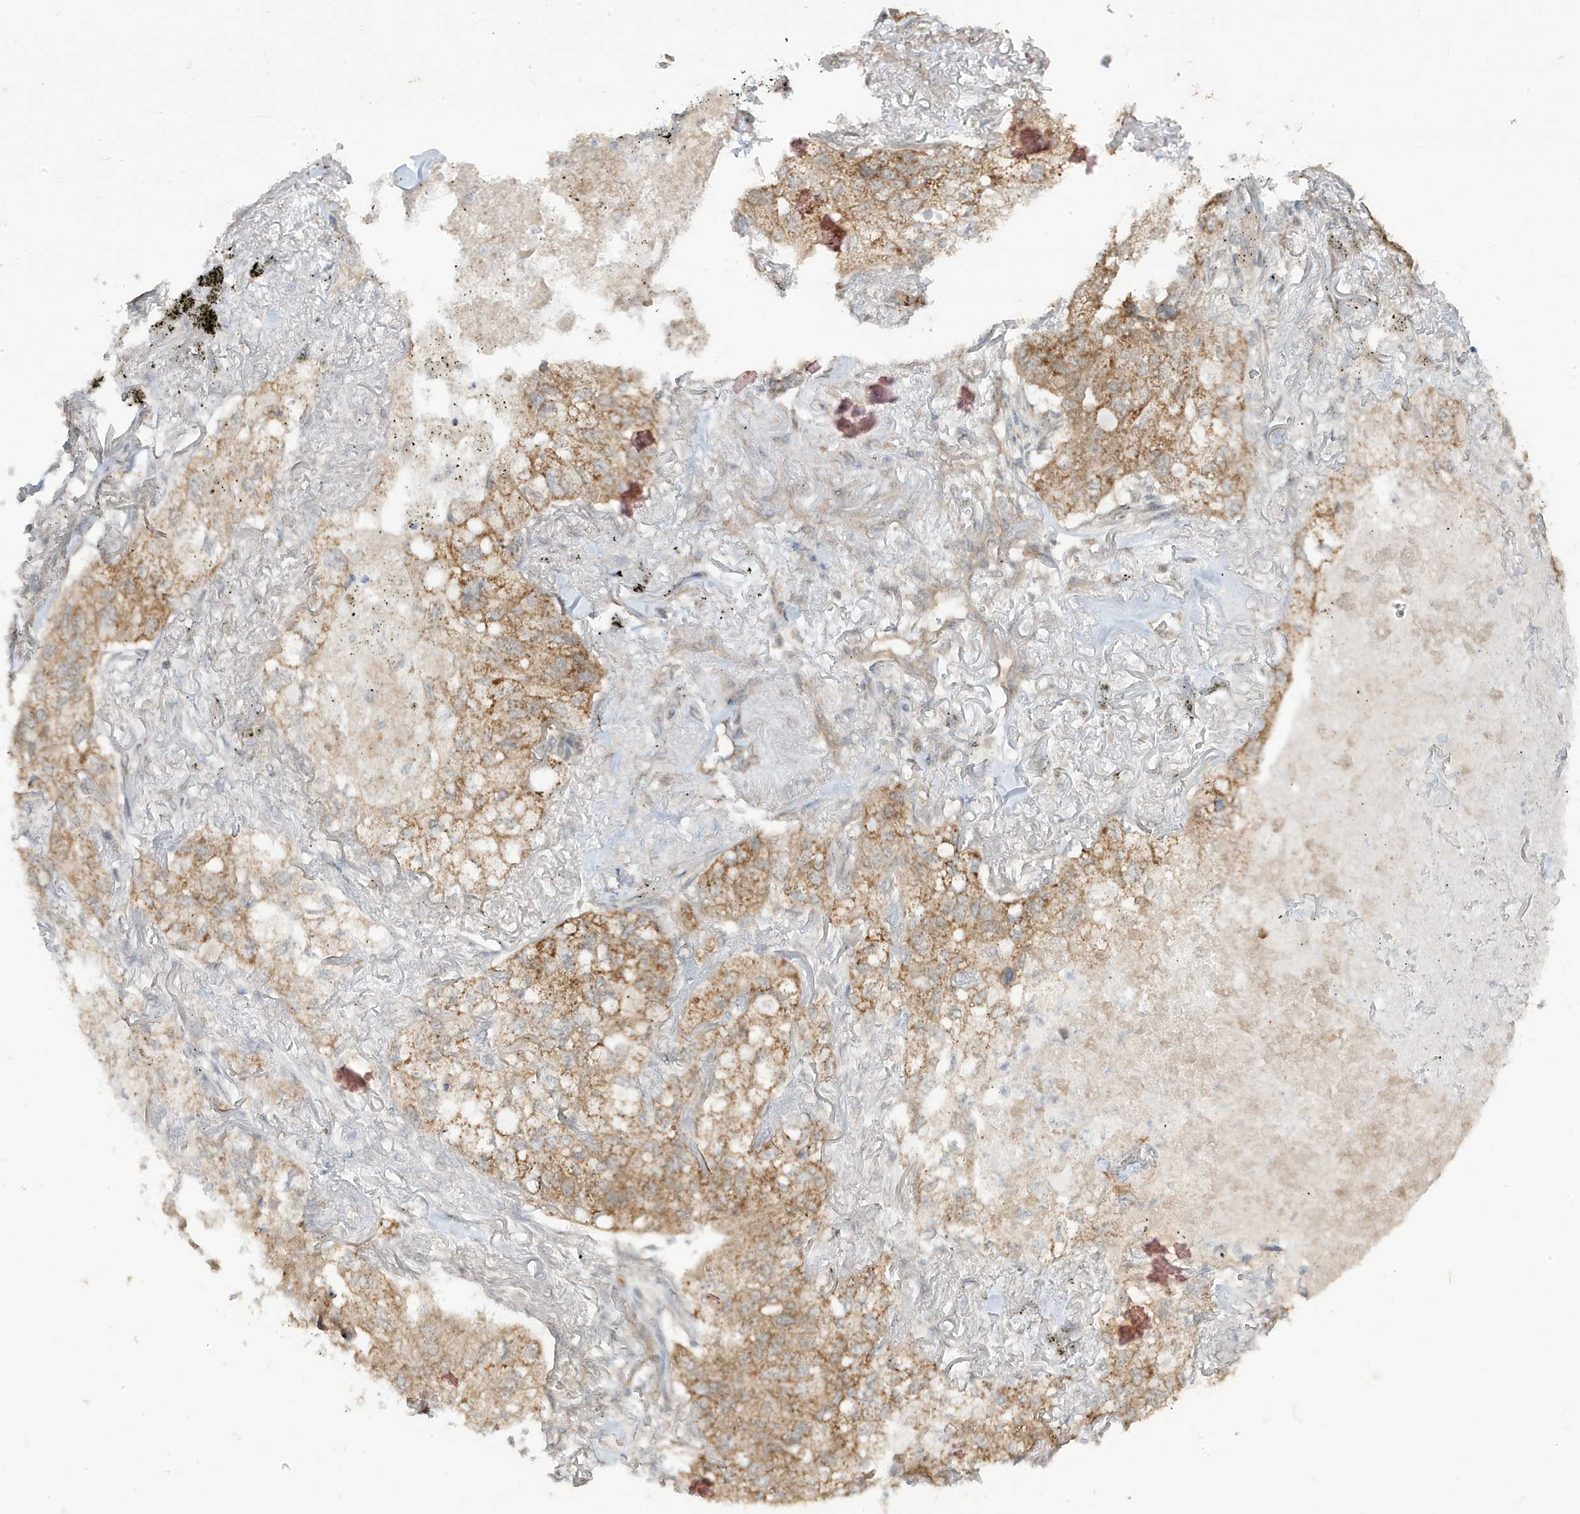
{"staining": {"intensity": "moderate", "quantity": ">75%", "location": "cytoplasmic/membranous"}, "tissue": "lung cancer", "cell_type": "Tumor cells", "image_type": "cancer", "snomed": [{"axis": "morphology", "description": "Adenocarcinoma, NOS"}, {"axis": "topography", "description": "Lung"}], "caption": "This micrograph shows immunohistochemistry staining of human lung cancer, with medium moderate cytoplasmic/membranous staining in approximately >75% of tumor cells.", "gene": "DNAJC12", "patient": {"sex": "male", "age": 65}}